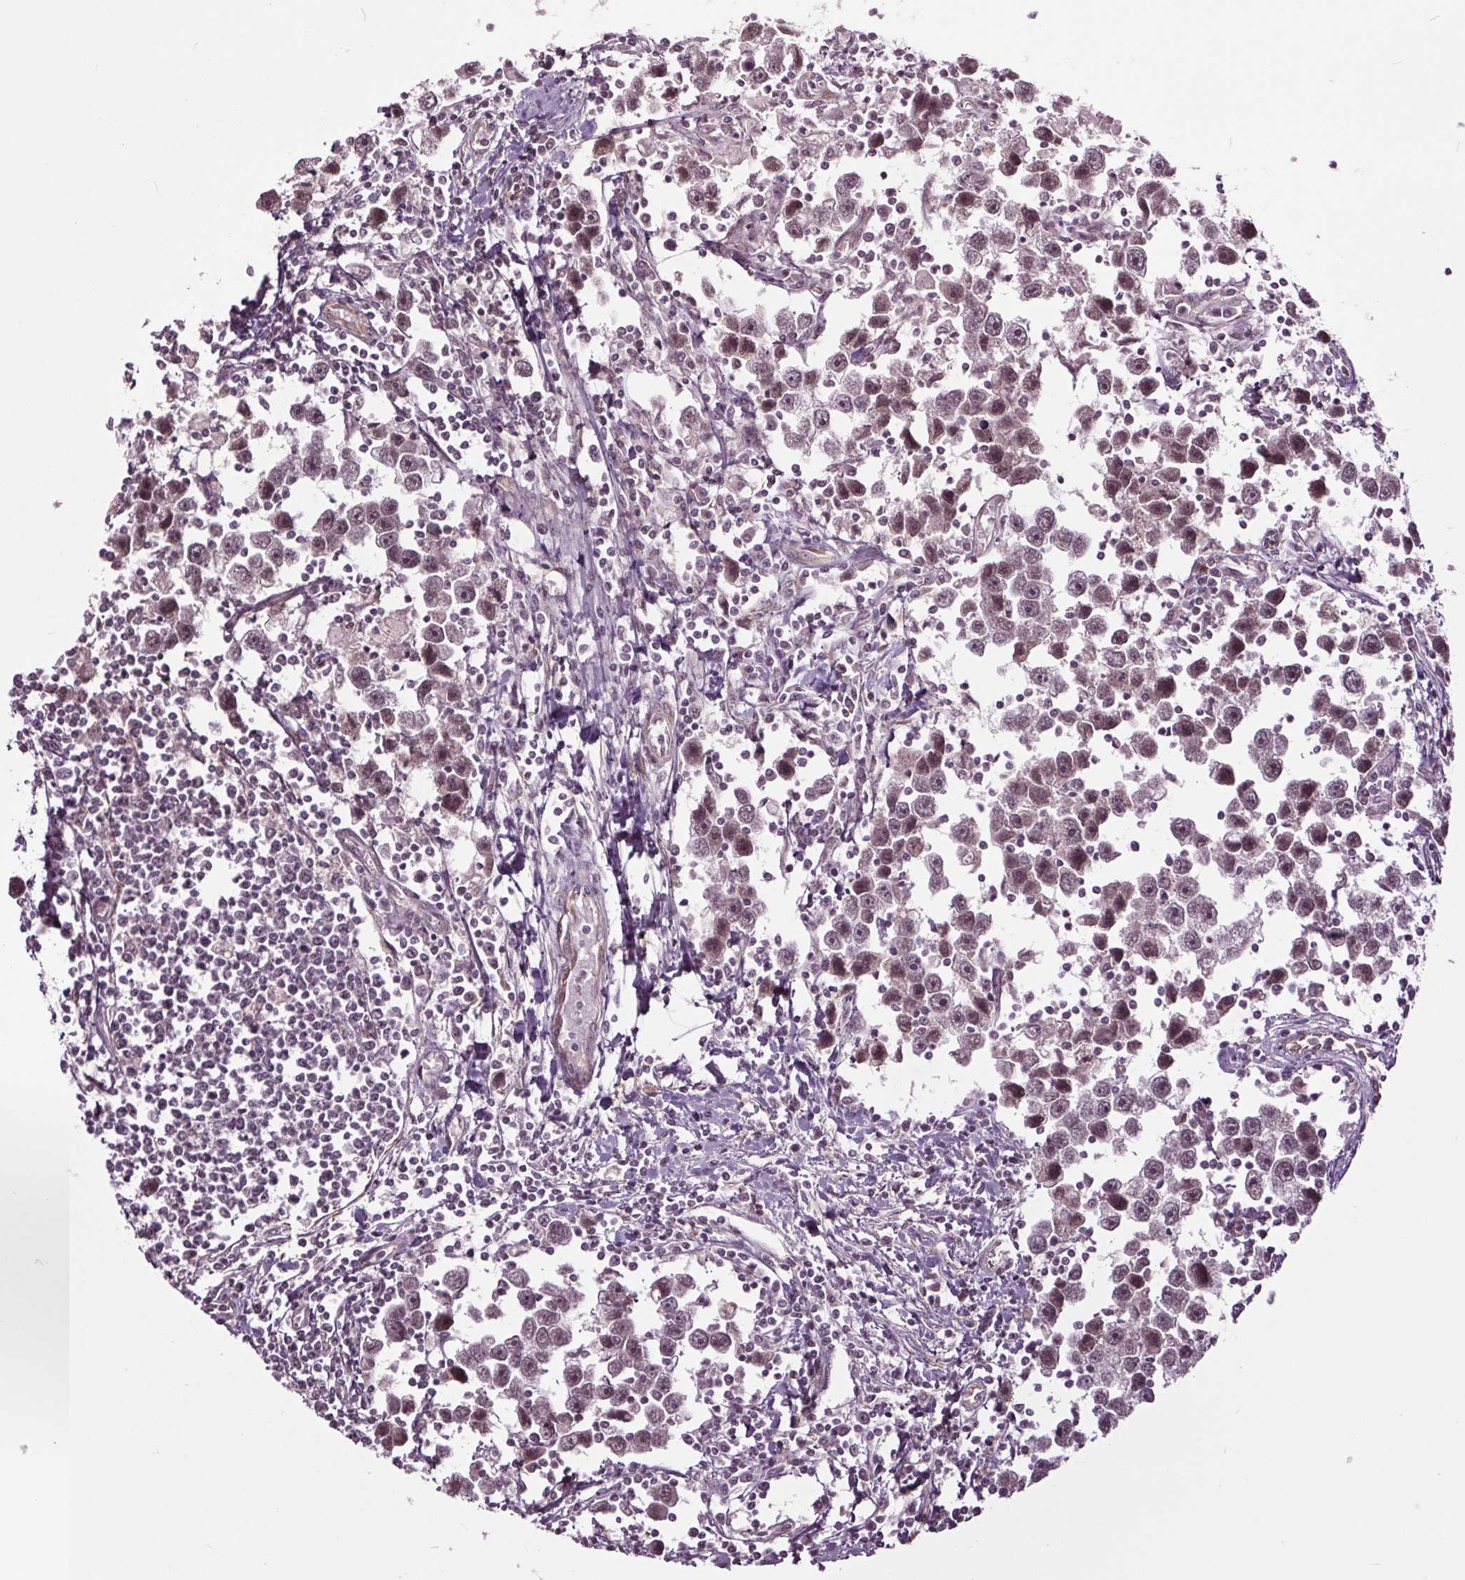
{"staining": {"intensity": "weak", "quantity": "25%-75%", "location": "nuclear"}, "tissue": "testis cancer", "cell_type": "Tumor cells", "image_type": "cancer", "snomed": [{"axis": "morphology", "description": "Seminoma, NOS"}, {"axis": "topography", "description": "Testis"}], "caption": "High-power microscopy captured an immunohistochemistry photomicrograph of testis cancer (seminoma), revealing weak nuclear staining in approximately 25%-75% of tumor cells.", "gene": "HAUS5", "patient": {"sex": "male", "age": 30}}